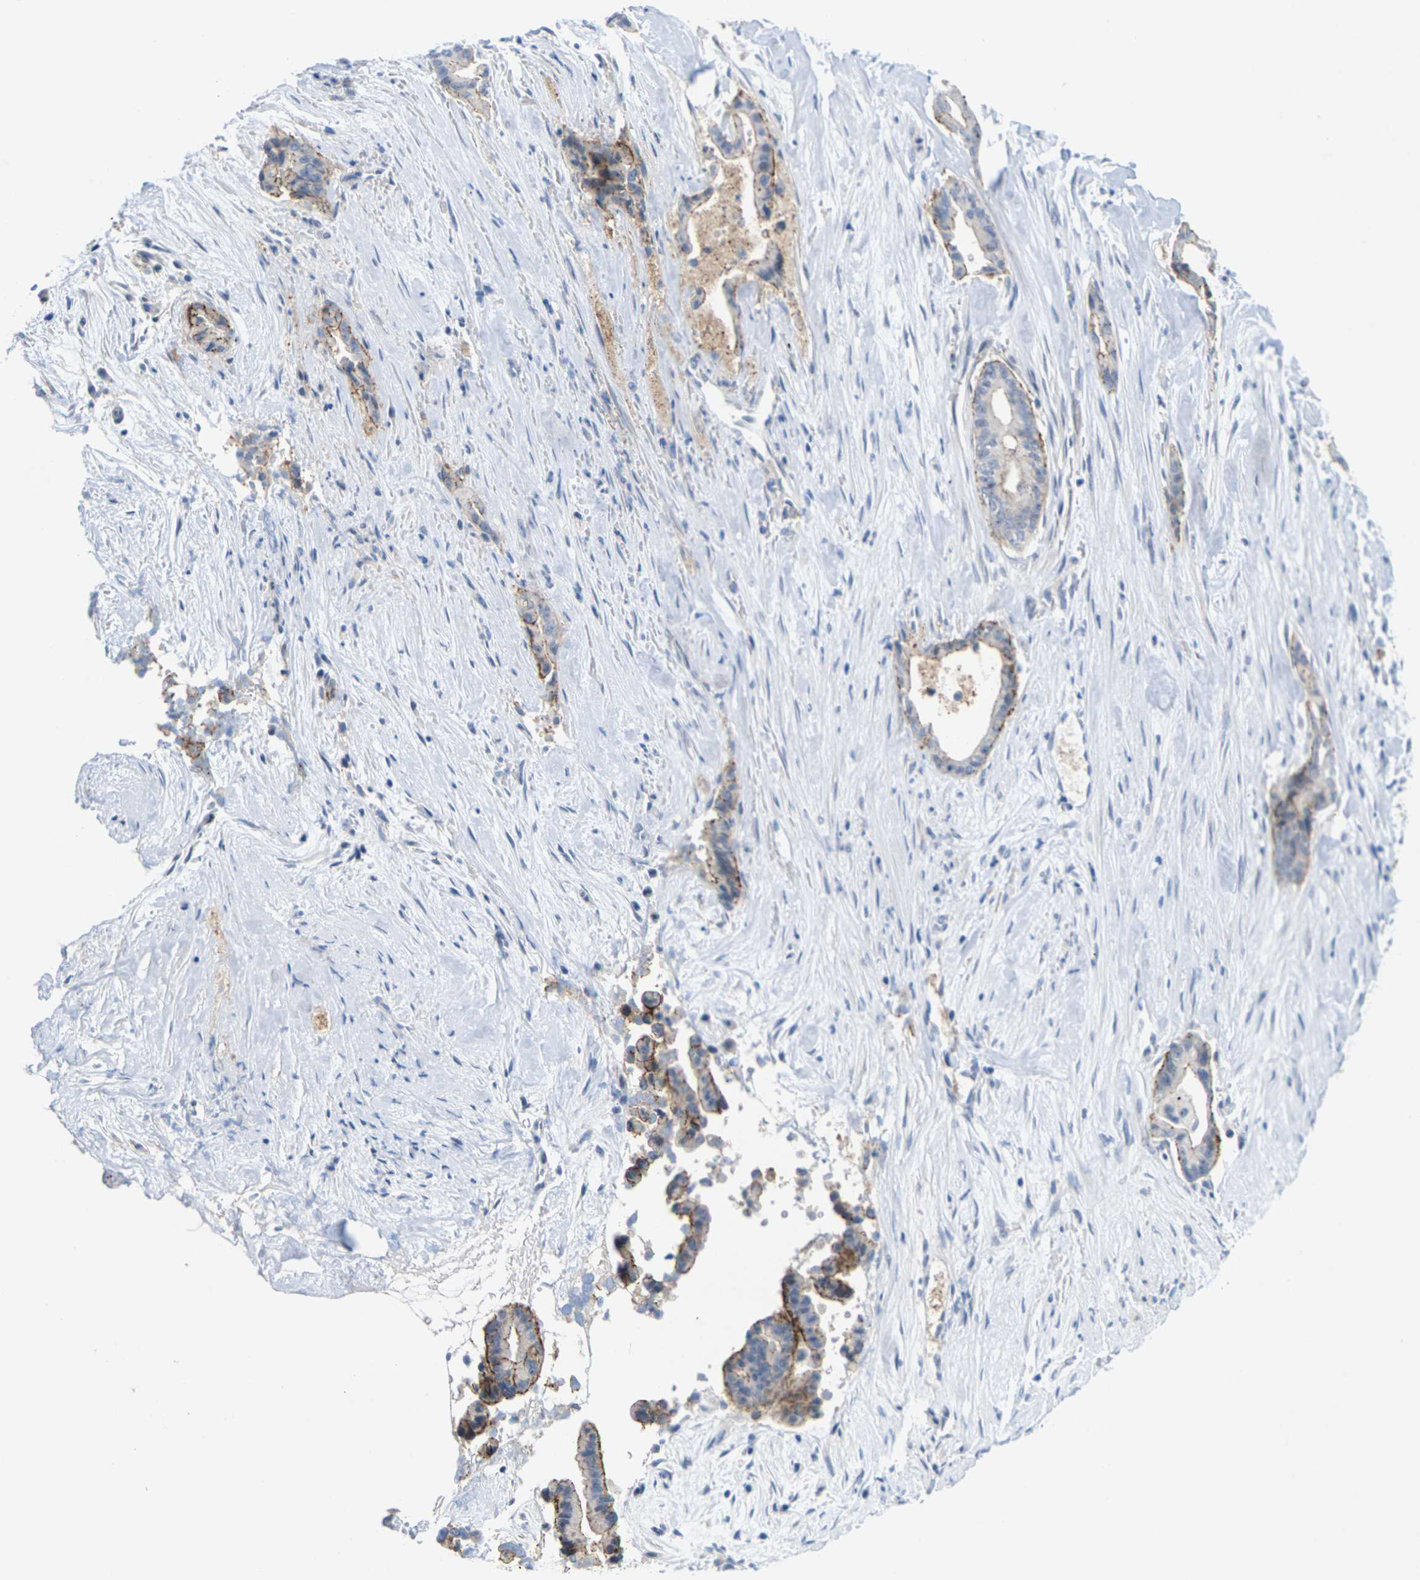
{"staining": {"intensity": "moderate", "quantity": "25%-75%", "location": "cytoplasmic/membranous"}, "tissue": "liver cancer", "cell_type": "Tumor cells", "image_type": "cancer", "snomed": [{"axis": "morphology", "description": "Cholangiocarcinoma"}, {"axis": "topography", "description": "Liver"}], "caption": "Immunohistochemistry (IHC) photomicrograph of cholangiocarcinoma (liver) stained for a protein (brown), which displays medium levels of moderate cytoplasmic/membranous positivity in about 25%-75% of tumor cells.", "gene": "CLDN3", "patient": {"sex": "female", "age": 55}}